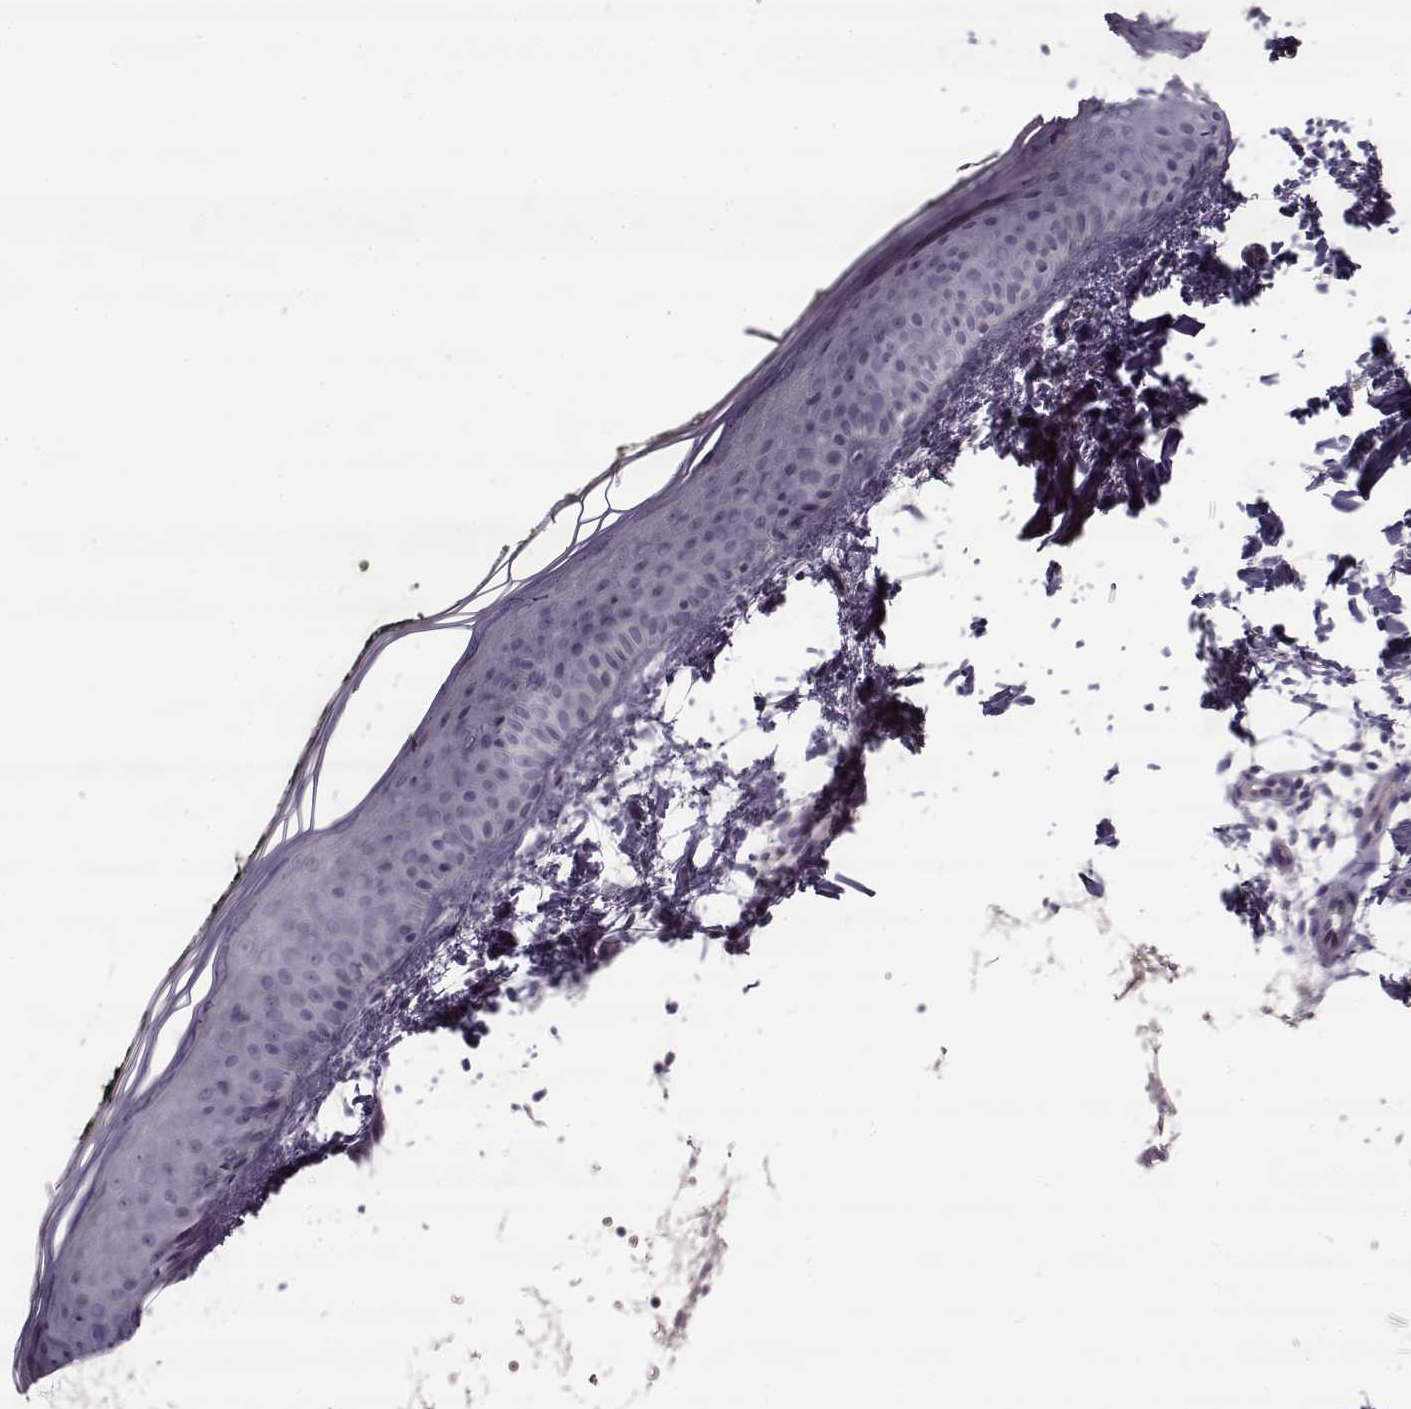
{"staining": {"intensity": "negative", "quantity": "none", "location": "none"}, "tissue": "skin", "cell_type": "Fibroblasts", "image_type": "normal", "snomed": [{"axis": "morphology", "description": "Normal tissue, NOS"}, {"axis": "topography", "description": "Skin"}], "caption": "Immunohistochemistry (IHC) of normal skin shows no staining in fibroblasts. The staining was performed using DAB to visualize the protein expression in brown, while the nuclei were stained in blue with hematoxylin (Magnification: 20x).", "gene": "PNMT", "patient": {"sex": "female", "age": 62}}